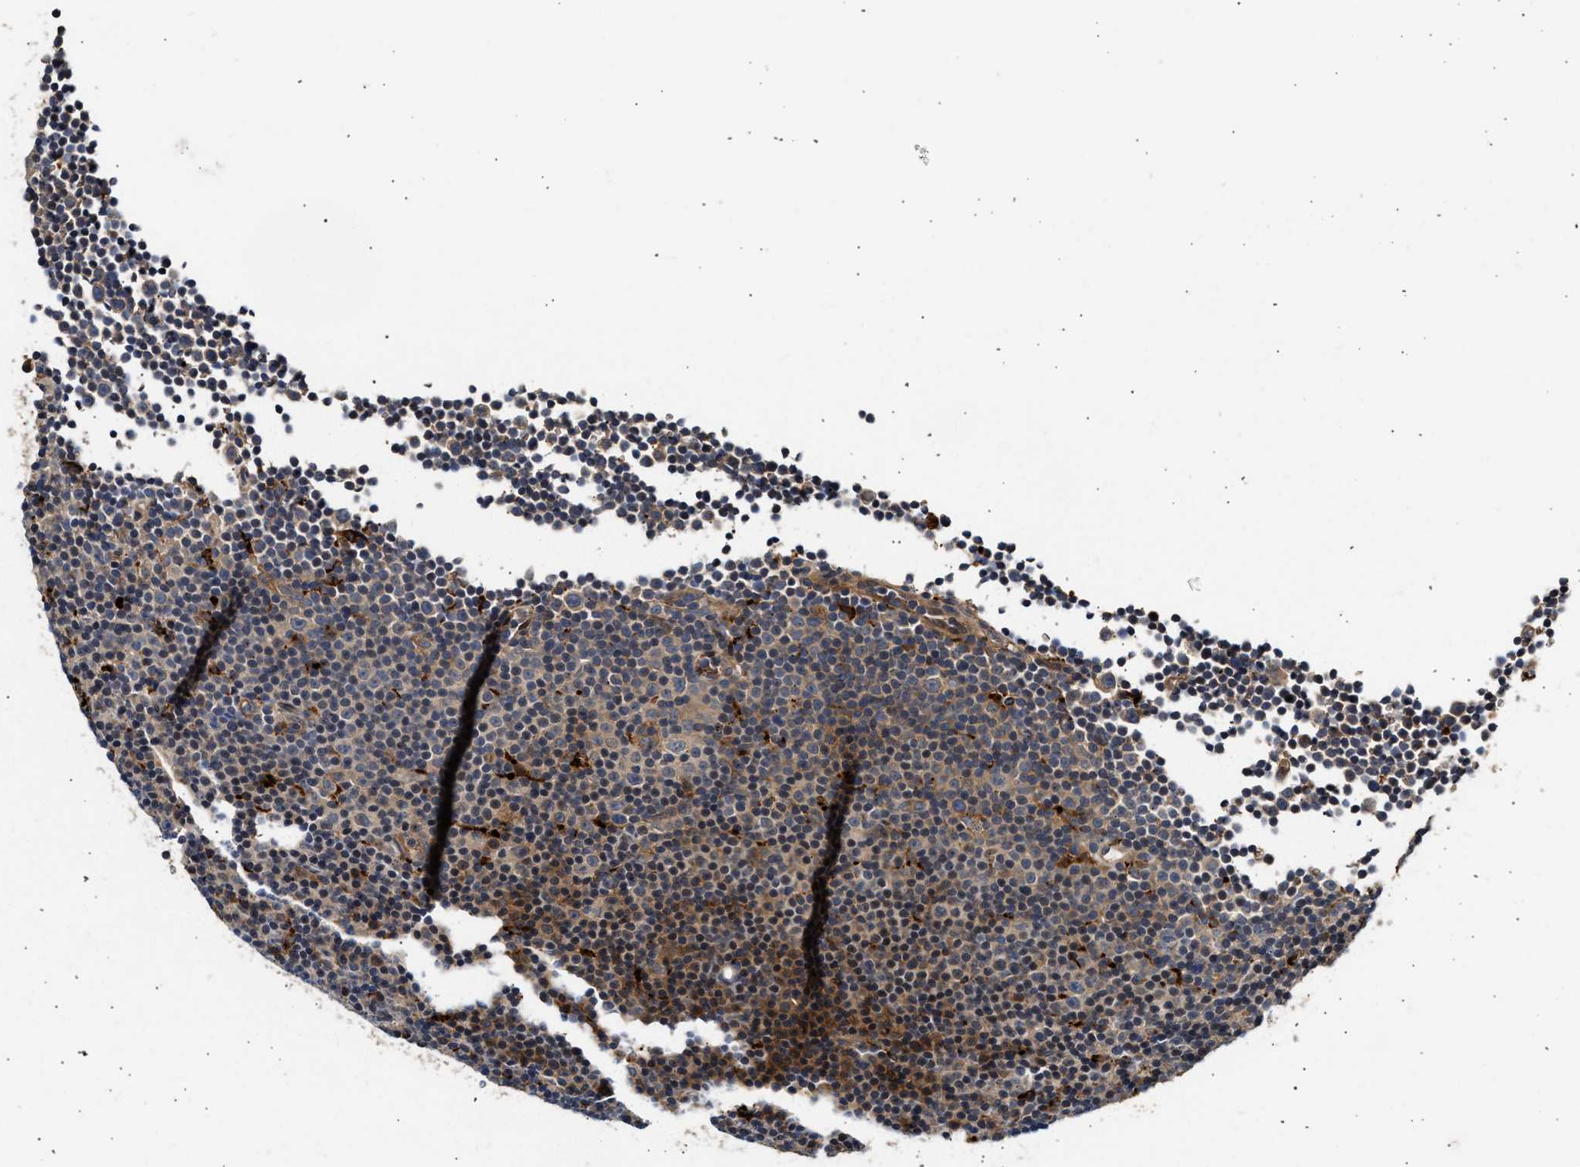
{"staining": {"intensity": "negative", "quantity": "none", "location": "none"}, "tissue": "lymphoma", "cell_type": "Tumor cells", "image_type": "cancer", "snomed": [{"axis": "morphology", "description": "Malignant lymphoma, non-Hodgkin's type, Low grade"}, {"axis": "topography", "description": "Lymph node"}], "caption": "IHC image of neoplastic tissue: human lymphoma stained with DAB demonstrates no significant protein positivity in tumor cells.", "gene": "PLD3", "patient": {"sex": "female", "age": 67}}